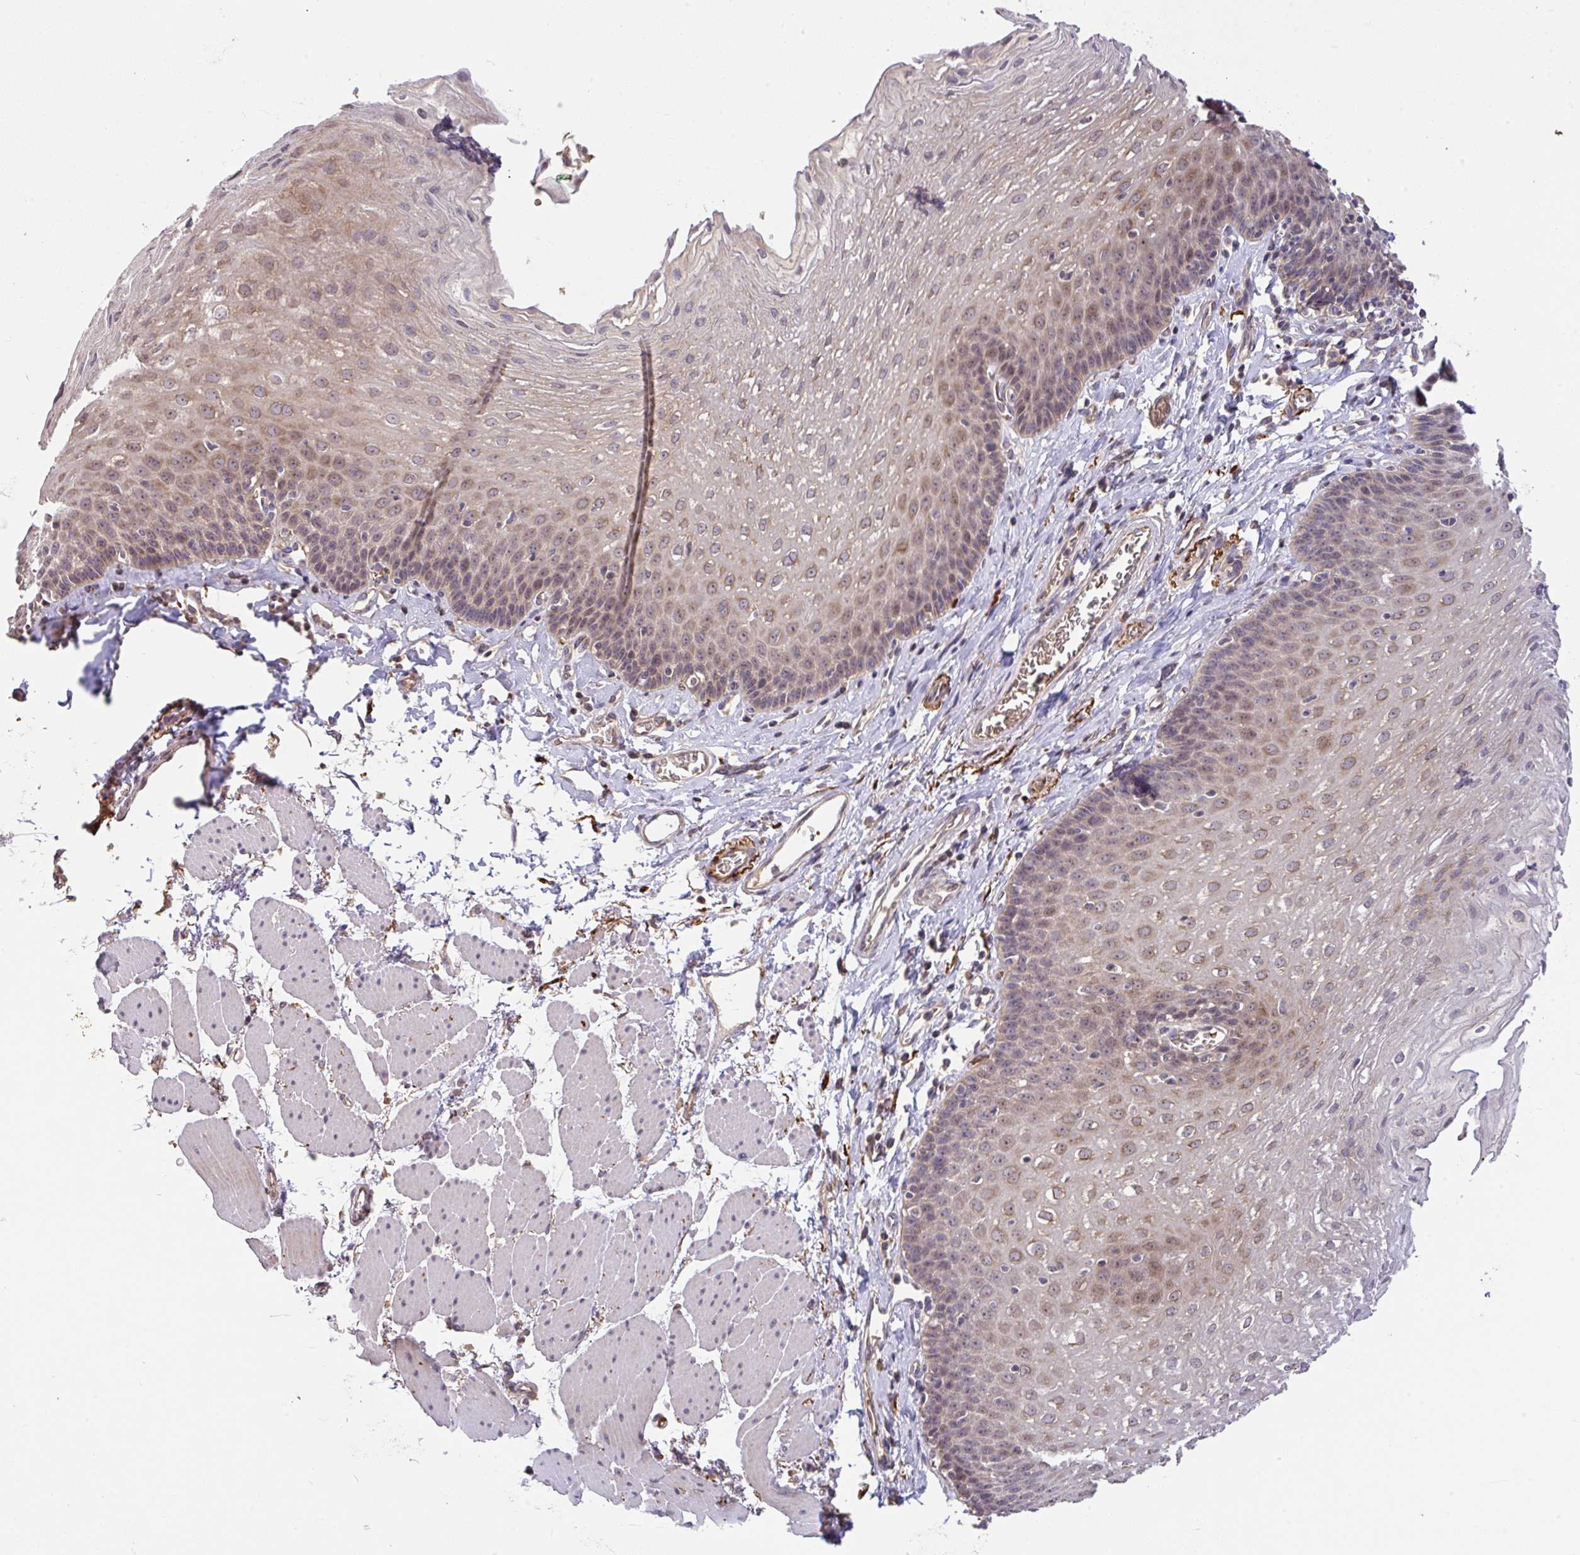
{"staining": {"intensity": "weak", "quantity": "25%-75%", "location": "cytoplasmic/membranous,nuclear"}, "tissue": "esophagus", "cell_type": "Squamous epithelial cells", "image_type": "normal", "snomed": [{"axis": "morphology", "description": "Normal tissue, NOS"}, {"axis": "topography", "description": "Esophagus"}], "caption": "This is an image of immunohistochemistry (IHC) staining of normal esophagus, which shows weak expression in the cytoplasmic/membranous,nuclear of squamous epithelial cells.", "gene": "C1QTNF9B", "patient": {"sex": "female", "age": 81}}